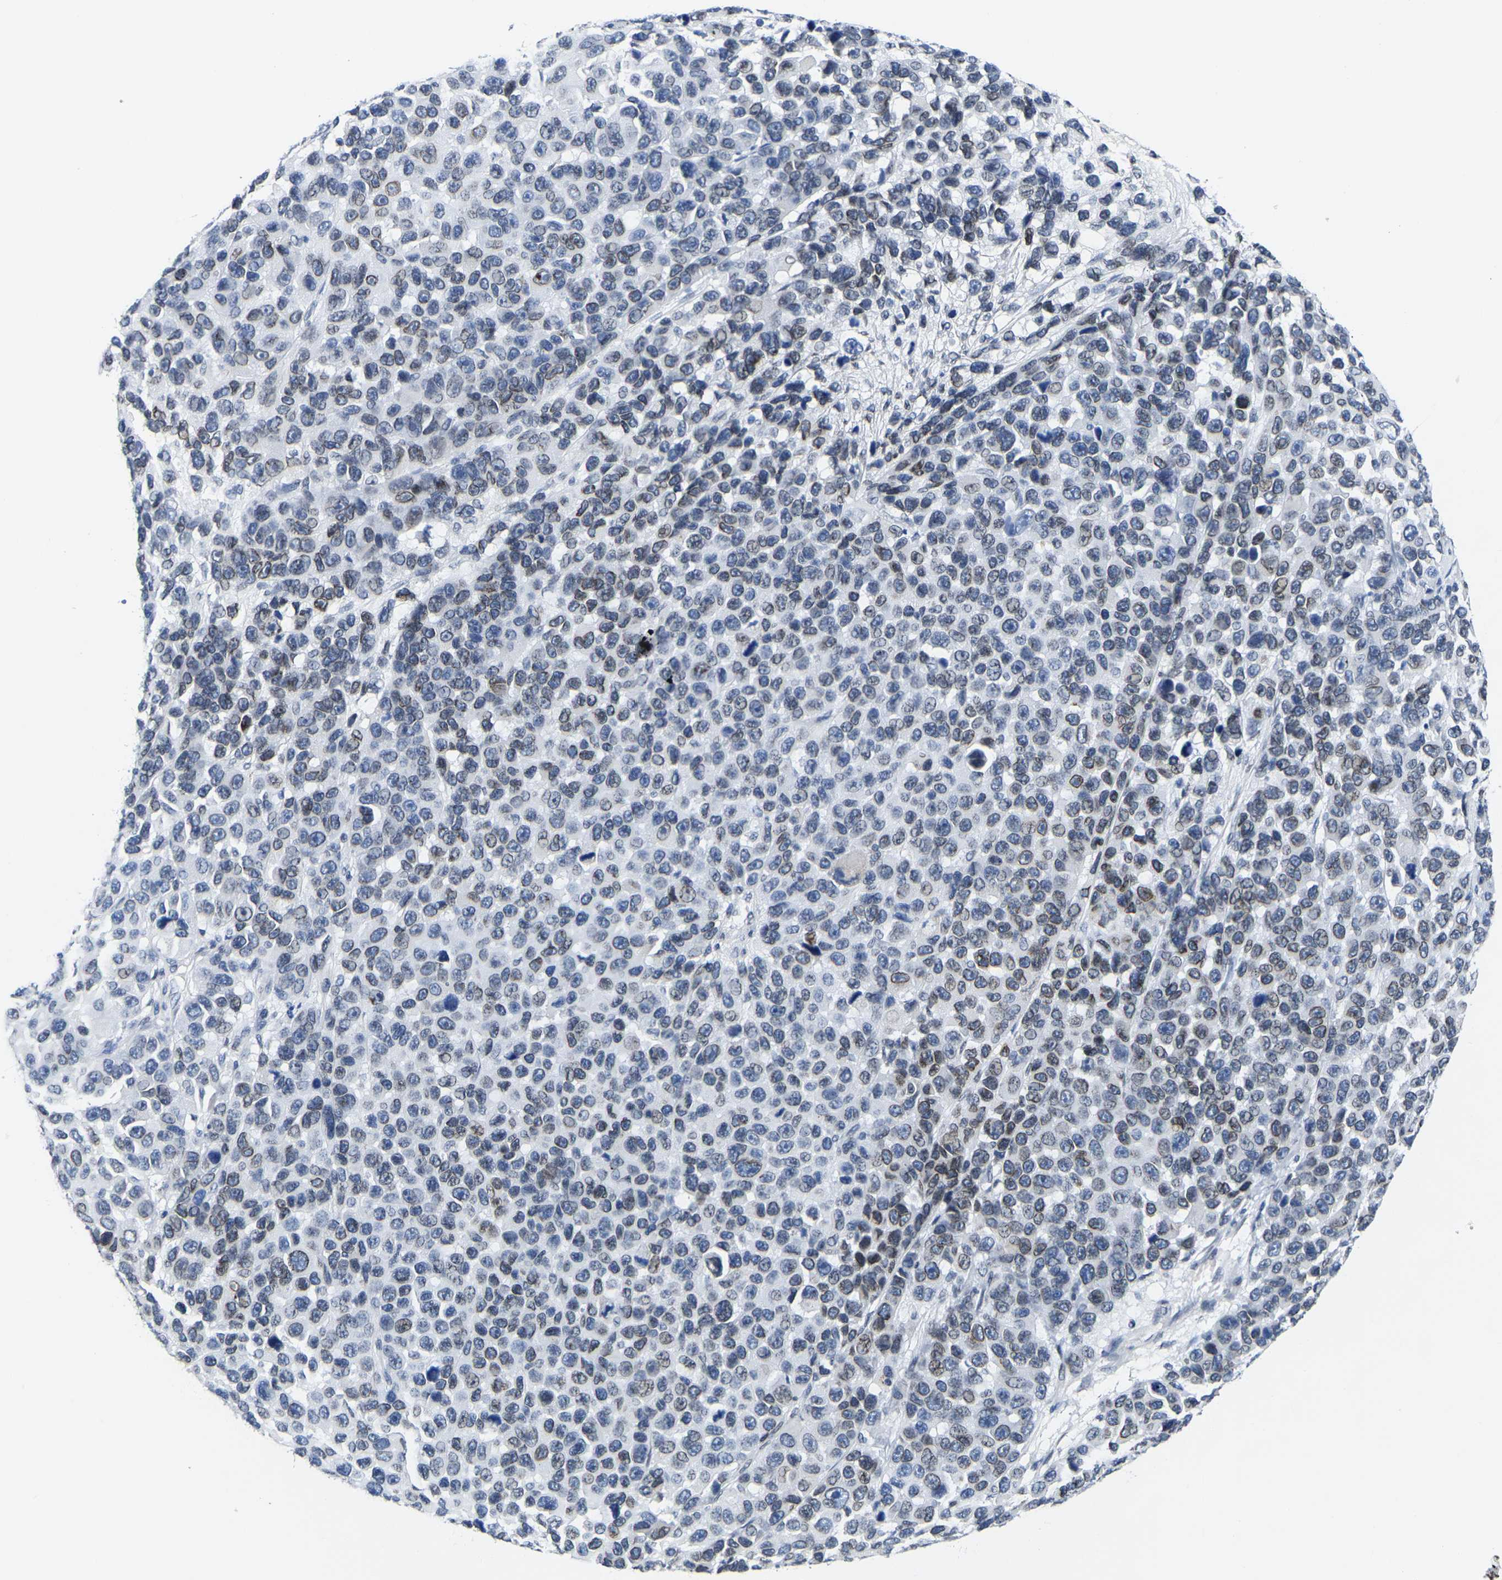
{"staining": {"intensity": "weak", "quantity": "25%-75%", "location": "cytoplasmic/membranous,nuclear"}, "tissue": "melanoma", "cell_type": "Tumor cells", "image_type": "cancer", "snomed": [{"axis": "morphology", "description": "Malignant melanoma, NOS"}, {"axis": "topography", "description": "Skin"}], "caption": "Melanoma stained with DAB immunohistochemistry (IHC) shows low levels of weak cytoplasmic/membranous and nuclear staining in approximately 25%-75% of tumor cells.", "gene": "UPK3A", "patient": {"sex": "male", "age": 53}}